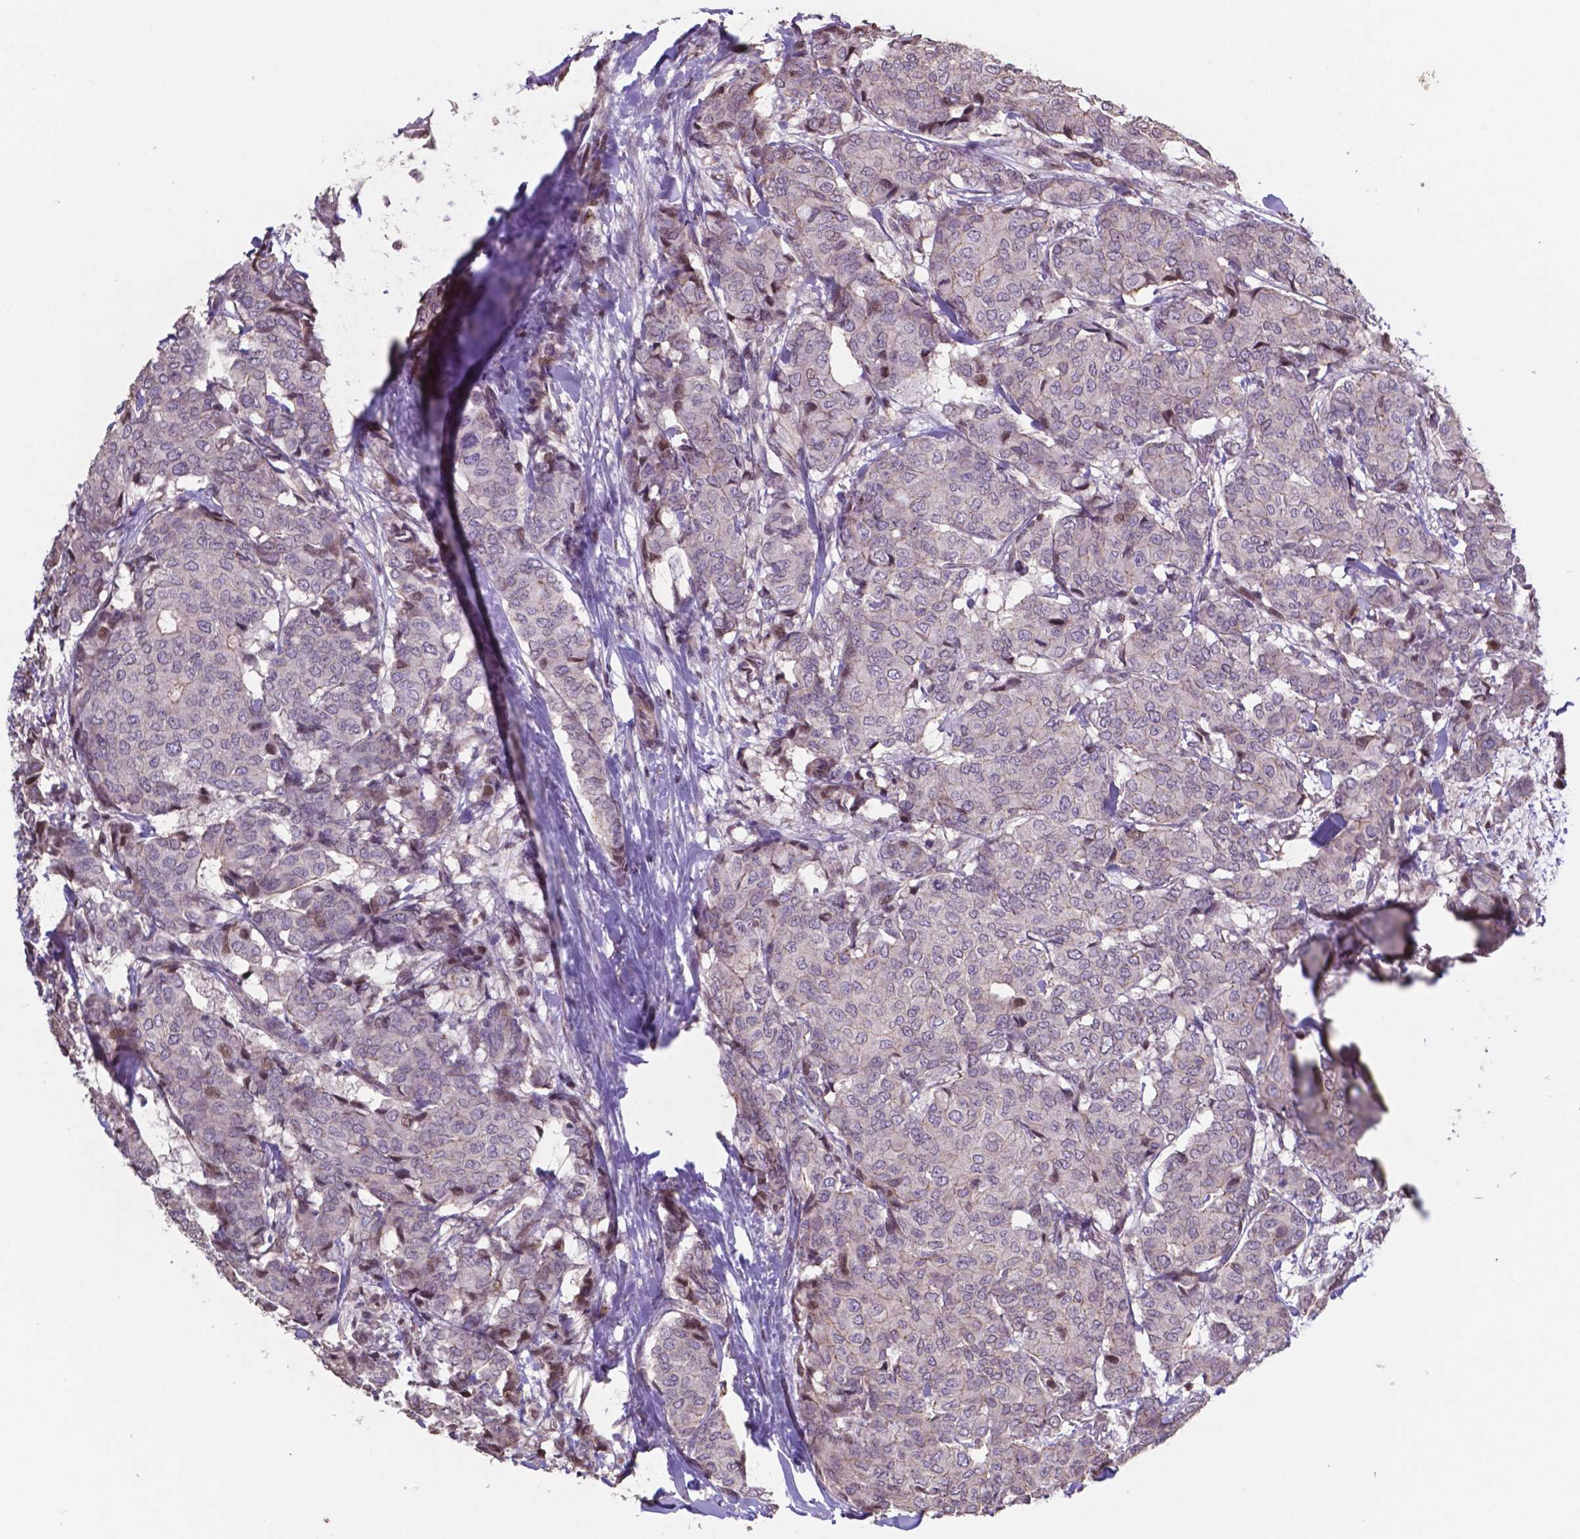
{"staining": {"intensity": "weak", "quantity": "<25%", "location": "cytoplasmic/membranous"}, "tissue": "breast cancer", "cell_type": "Tumor cells", "image_type": "cancer", "snomed": [{"axis": "morphology", "description": "Duct carcinoma"}, {"axis": "topography", "description": "Breast"}], "caption": "IHC of human breast infiltrating ductal carcinoma reveals no staining in tumor cells.", "gene": "MLC1", "patient": {"sex": "female", "age": 75}}